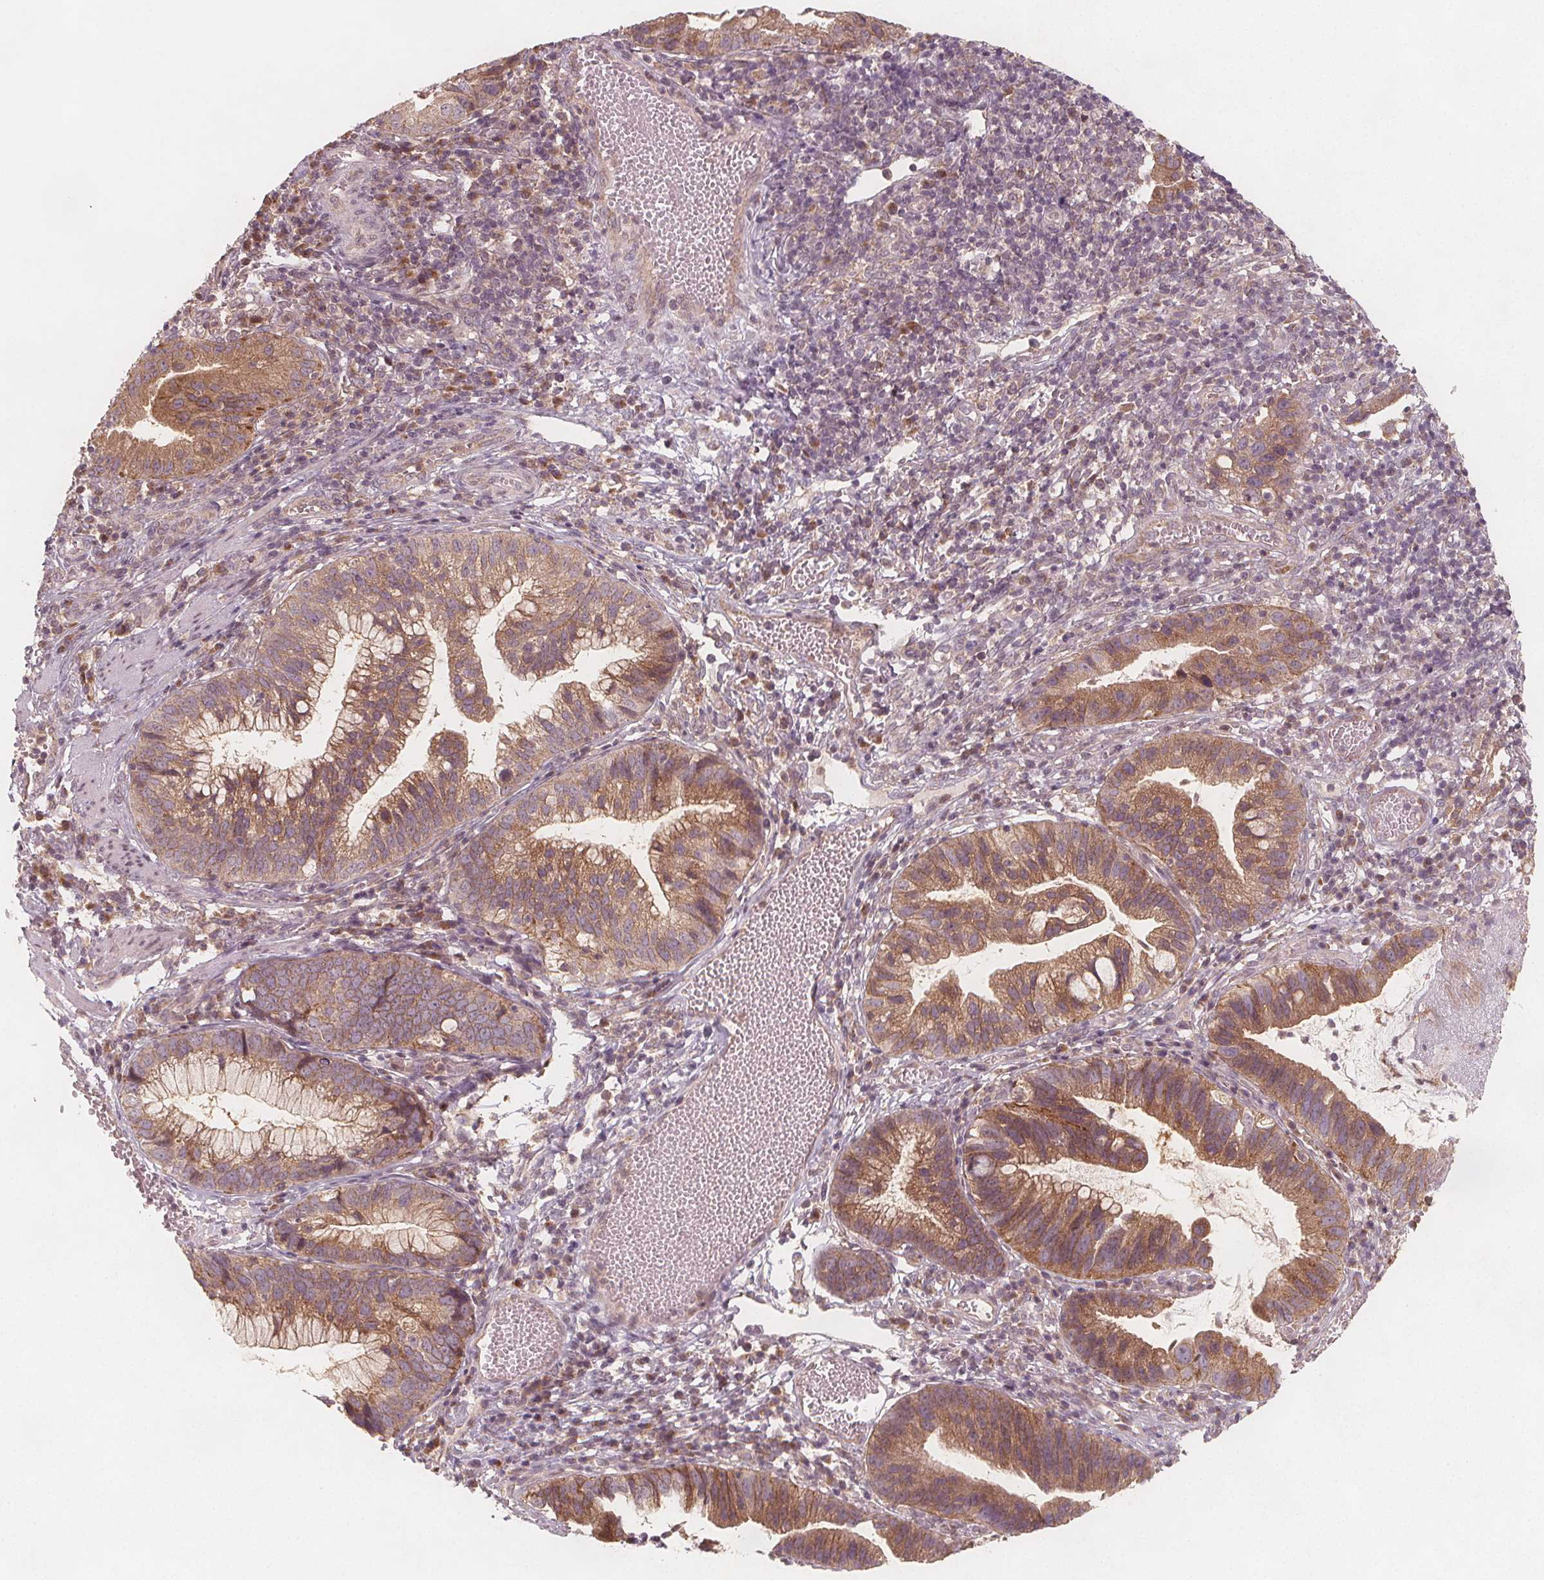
{"staining": {"intensity": "moderate", "quantity": ">75%", "location": "cytoplasmic/membranous"}, "tissue": "cervical cancer", "cell_type": "Tumor cells", "image_type": "cancer", "snomed": [{"axis": "morphology", "description": "Adenocarcinoma, NOS"}, {"axis": "topography", "description": "Cervix"}], "caption": "Protein positivity by IHC shows moderate cytoplasmic/membranous staining in about >75% of tumor cells in adenocarcinoma (cervical).", "gene": "NCSTN", "patient": {"sex": "female", "age": 34}}